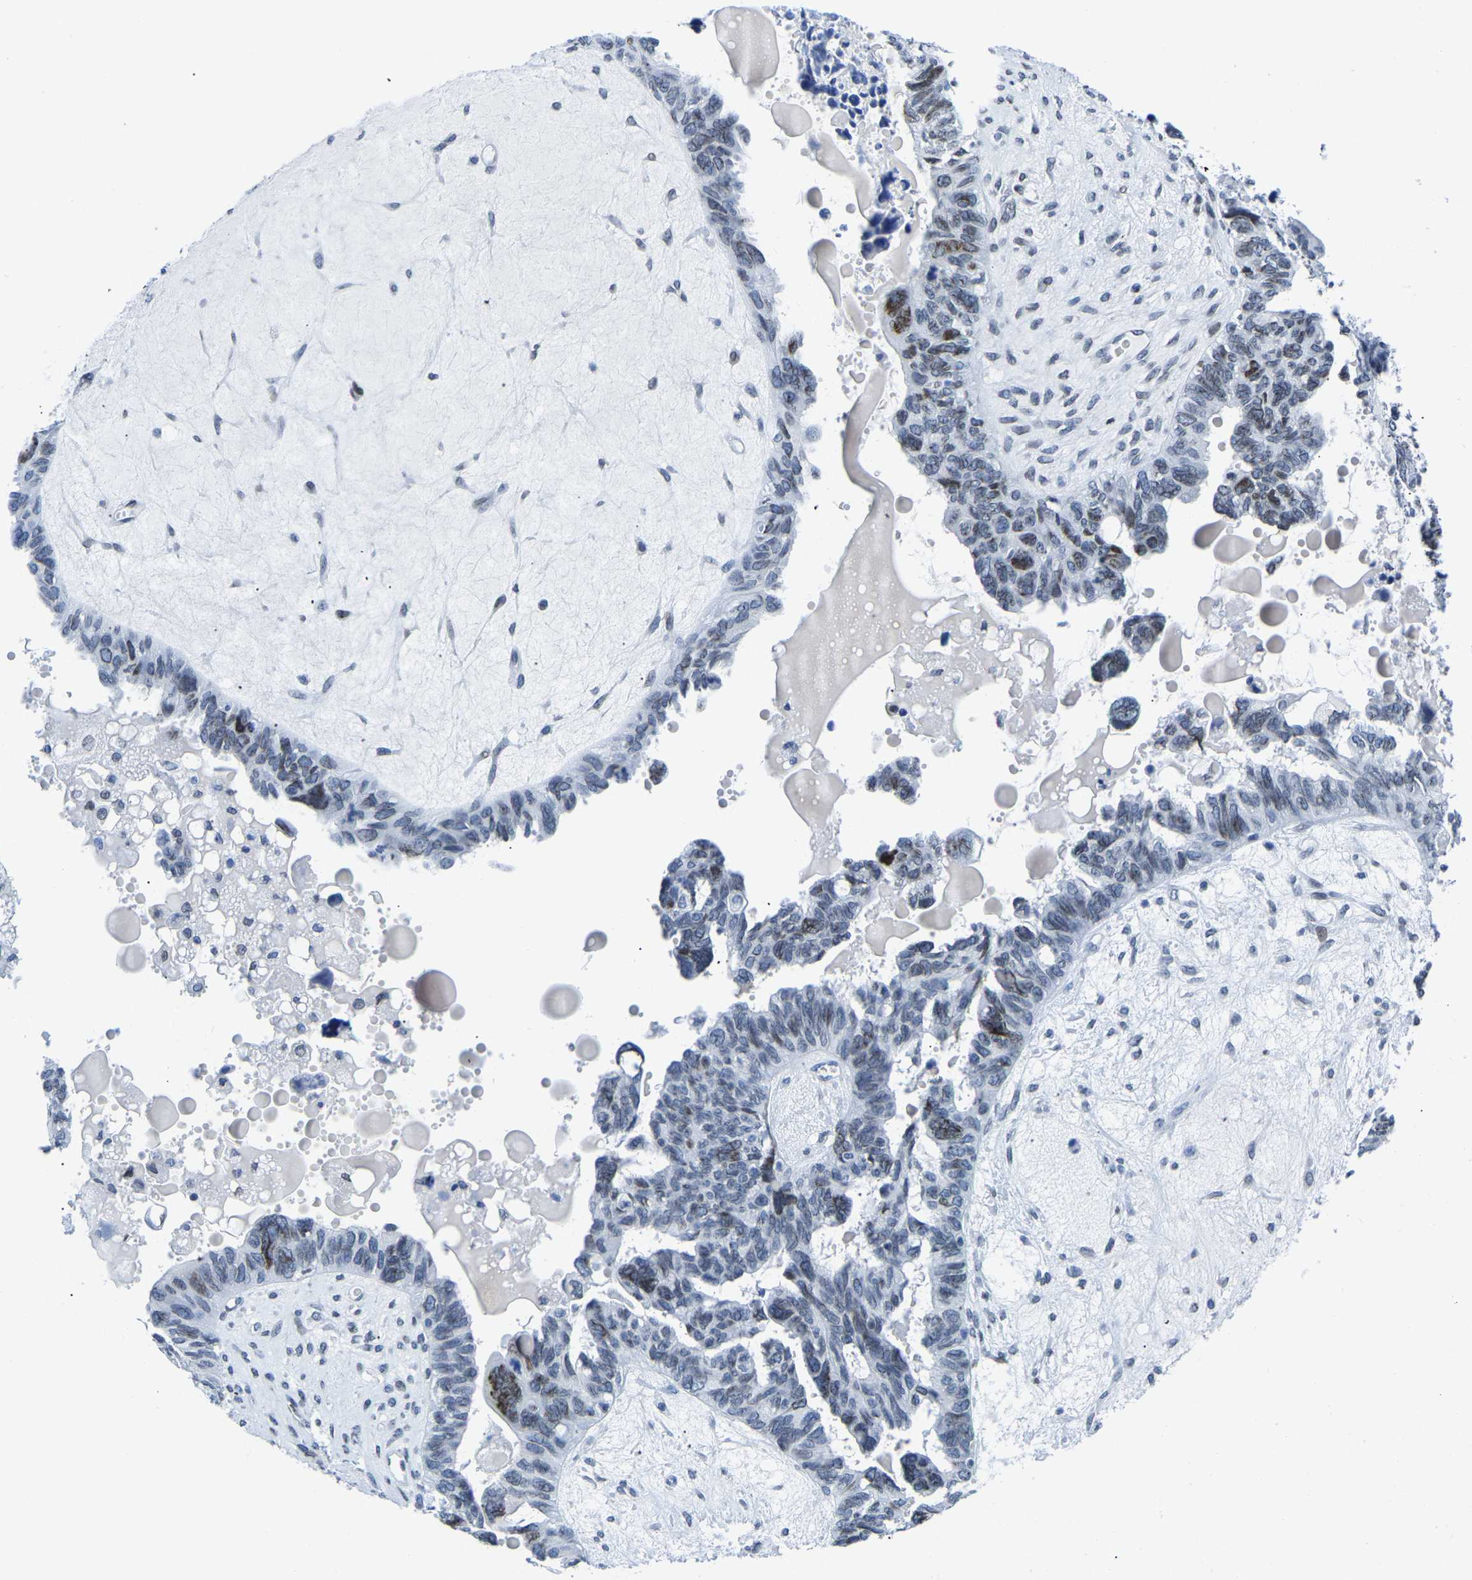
{"staining": {"intensity": "moderate", "quantity": "<25%", "location": "cytoplasmic/membranous,nuclear"}, "tissue": "ovarian cancer", "cell_type": "Tumor cells", "image_type": "cancer", "snomed": [{"axis": "morphology", "description": "Cystadenocarcinoma, serous, NOS"}, {"axis": "topography", "description": "Ovary"}], "caption": "Human ovarian serous cystadenocarcinoma stained for a protein (brown) shows moderate cytoplasmic/membranous and nuclear positive staining in approximately <25% of tumor cells.", "gene": "UPK3A", "patient": {"sex": "female", "age": 79}}